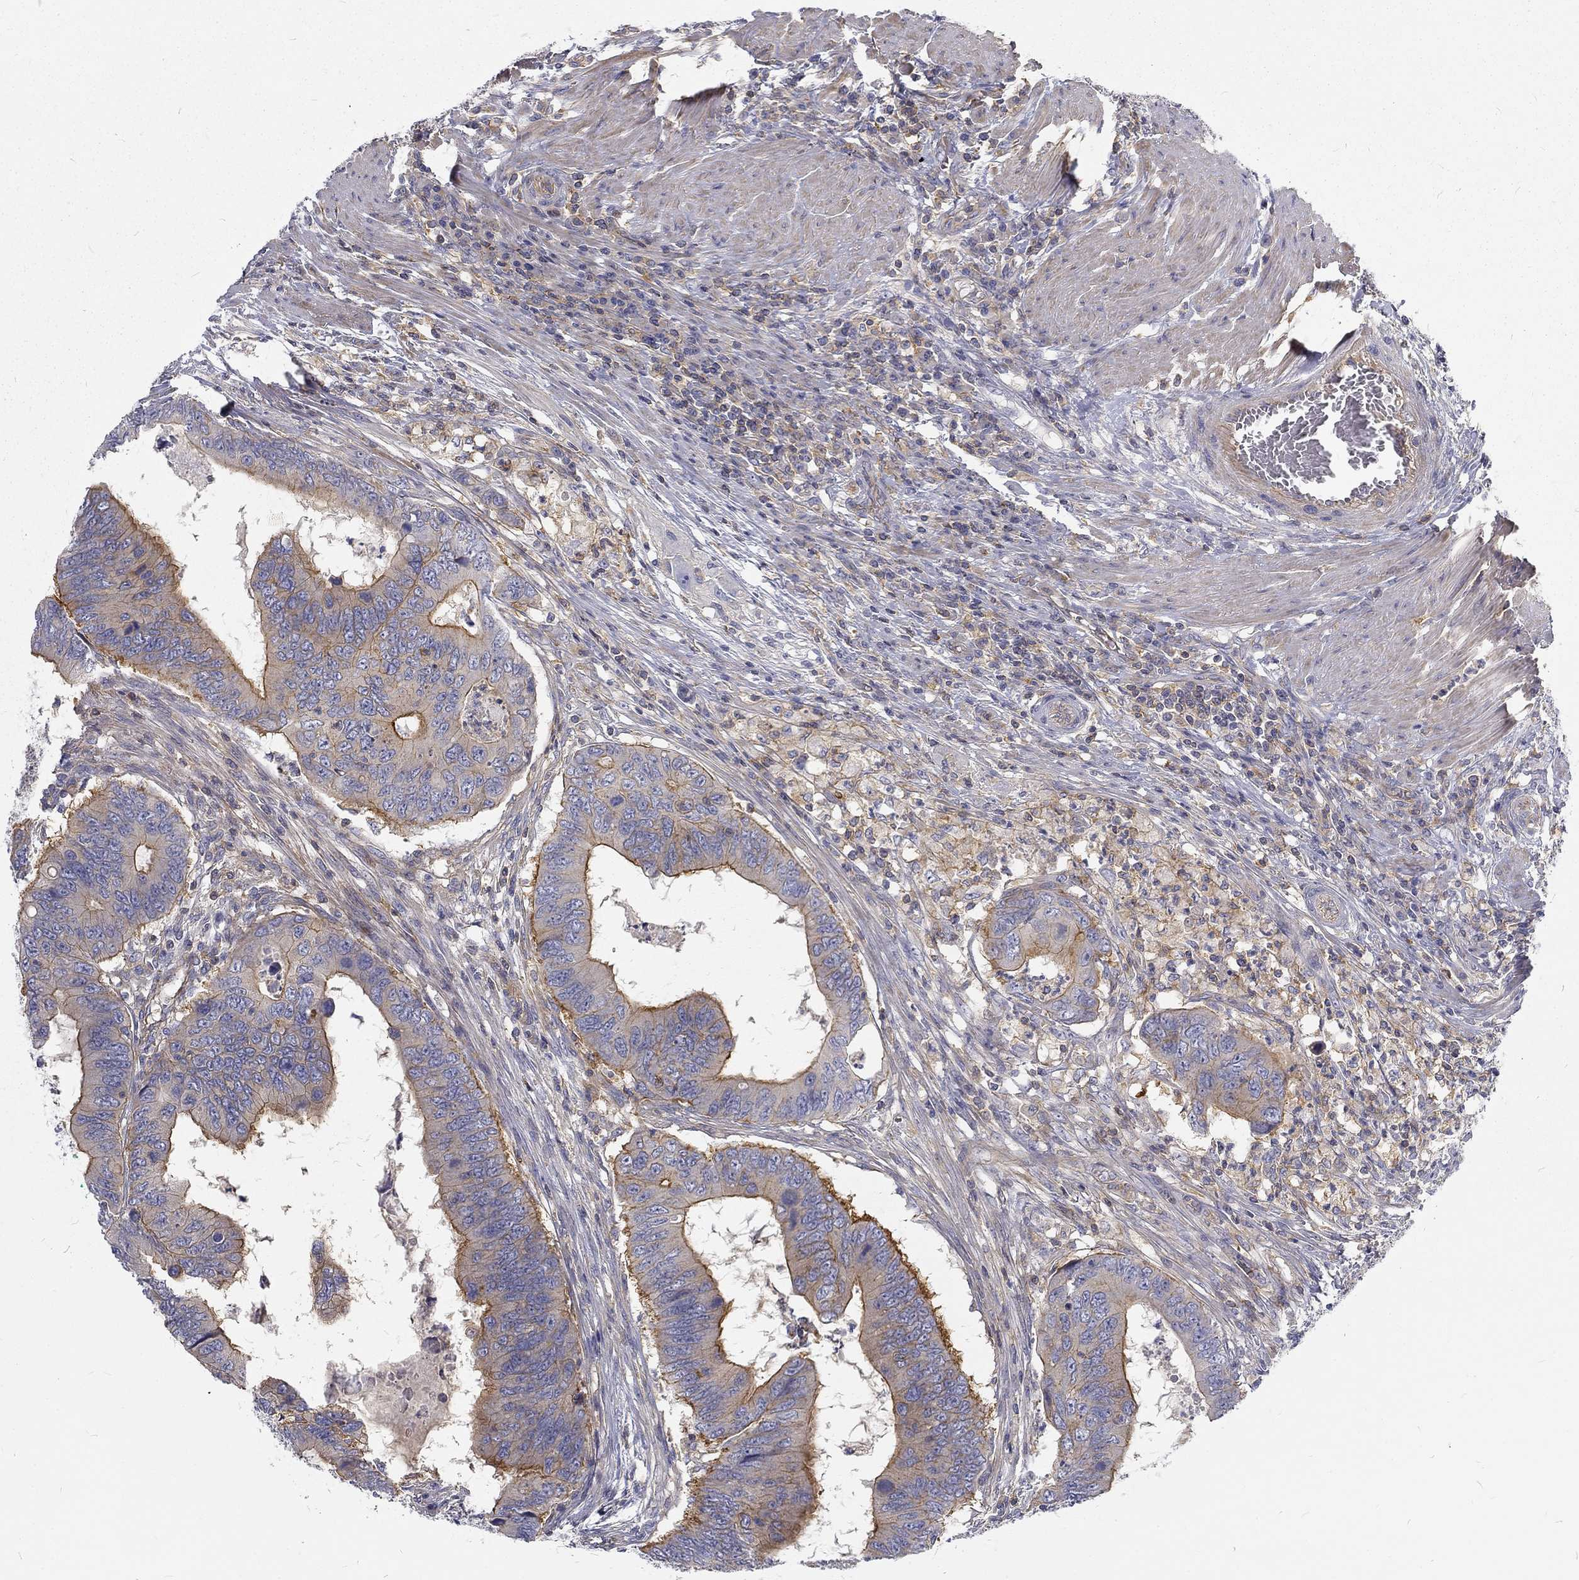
{"staining": {"intensity": "moderate", "quantity": "25%-75%", "location": "cytoplasmic/membranous"}, "tissue": "colorectal cancer", "cell_type": "Tumor cells", "image_type": "cancer", "snomed": [{"axis": "morphology", "description": "Adenocarcinoma, NOS"}, {"axis": "topography", "description": "Colon"}], "caption": "Colorectal cancer stained with IHC exhibits moderate cytoplasmic/membranous expression in approximately 25%-75% of tumor cells. The staining was performed using DAB (3,3'-diaminobenzidine) to visualize the protein expression in brown, while the nuclei were stained in blue with hematoxylin (Magnification: 20x).", "gene": "MTMR11", "patient": {"sex": "male", "age": 53}}